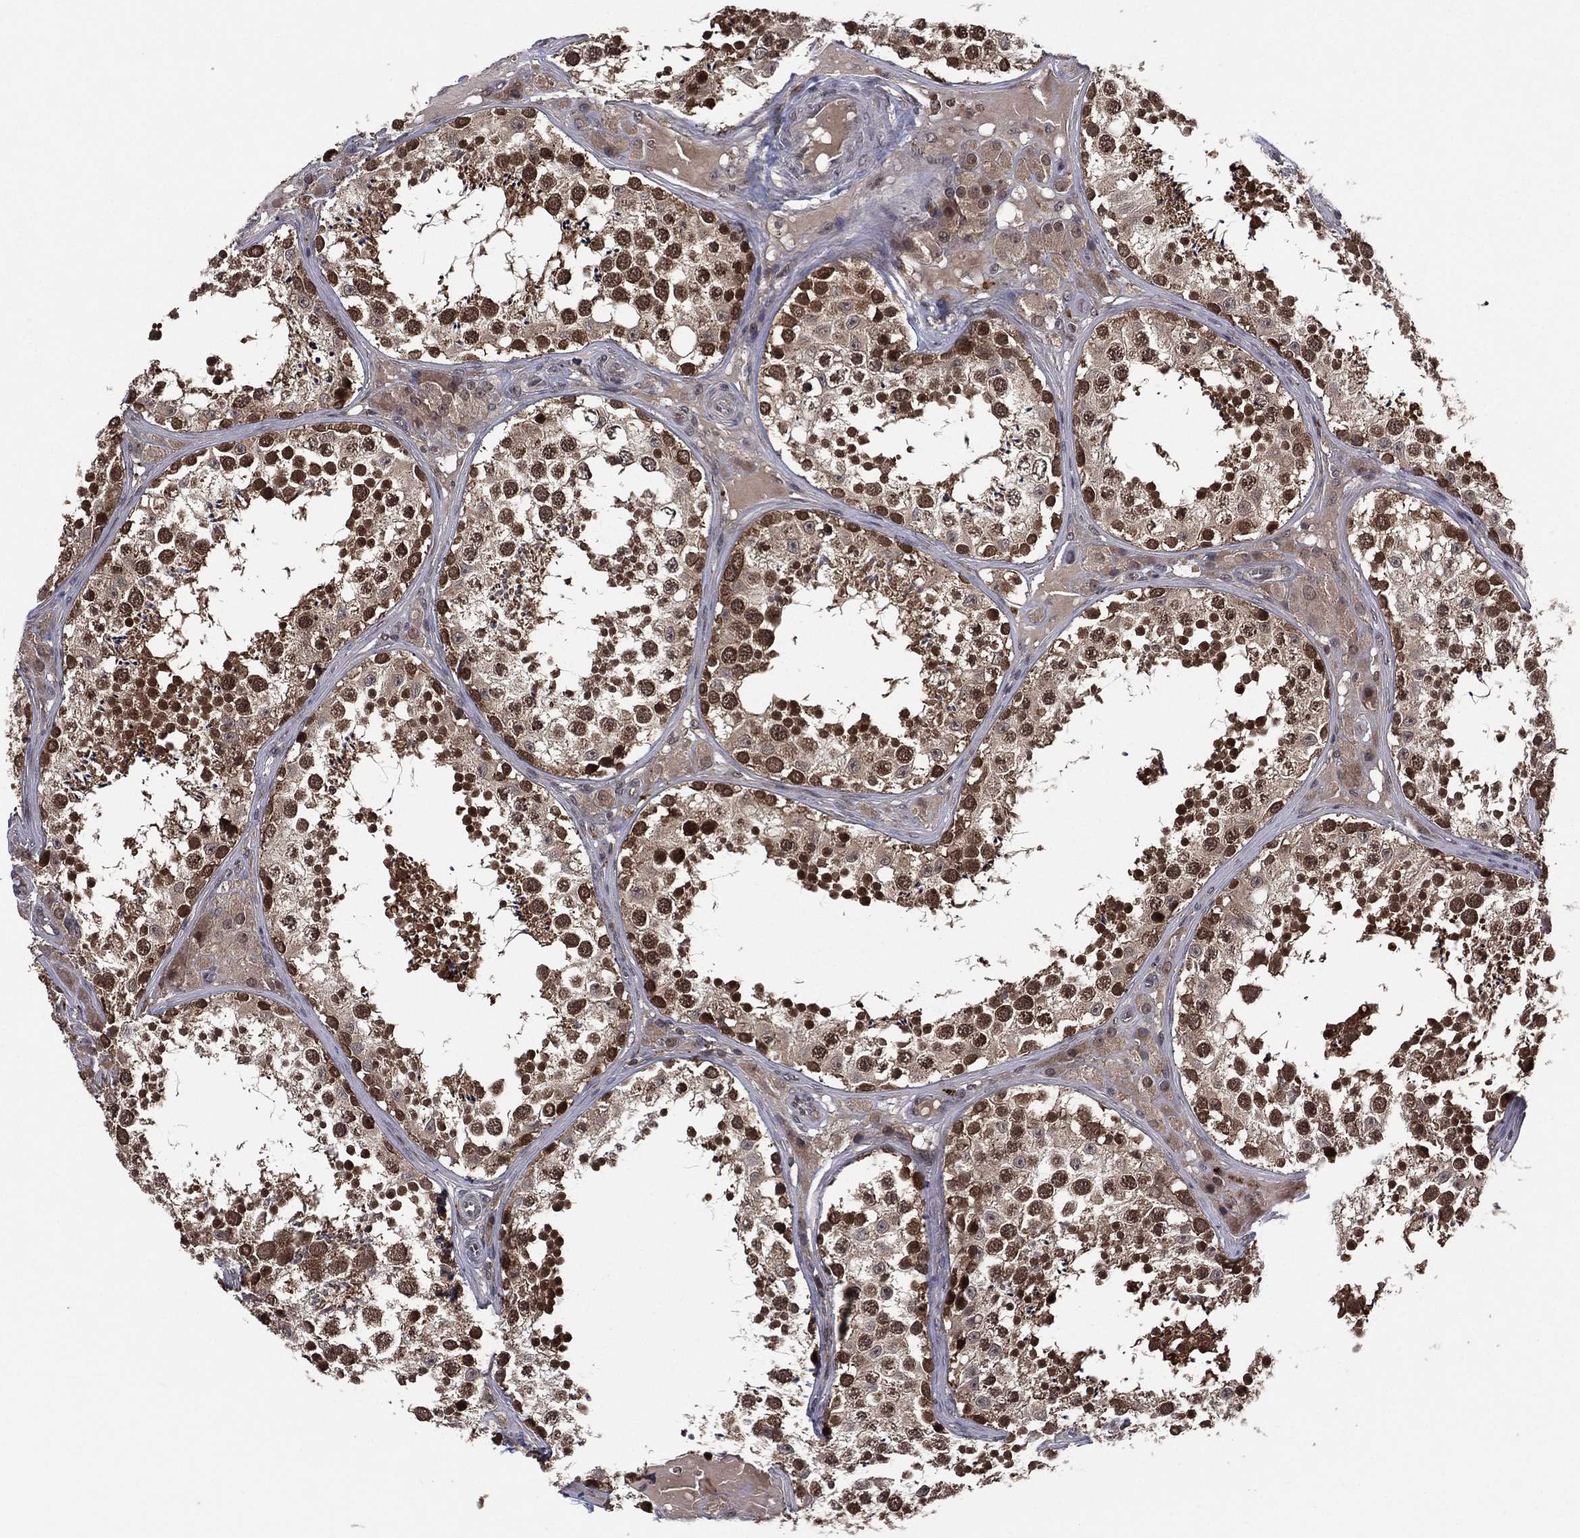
{"staining": {"intensity": "strong", "quantity": "25%-75%", "location": "nuclear"}, "tissue": "testis", "cell_type": "Cells in seminiferous ducts", "image_type": "normal", "snomed": [{"axis": "morphology", "description": "Normal tissue, NOS"}, {"axis": "topography", "description": "Testis"}], "caption": "Protein staining displays strong nuclear positivity in about 25%-75% of cells in seminiferous ducts in unremarkable testis.", "gene": "ATG4B", "patient": {"sex": "male", "age": 34}}